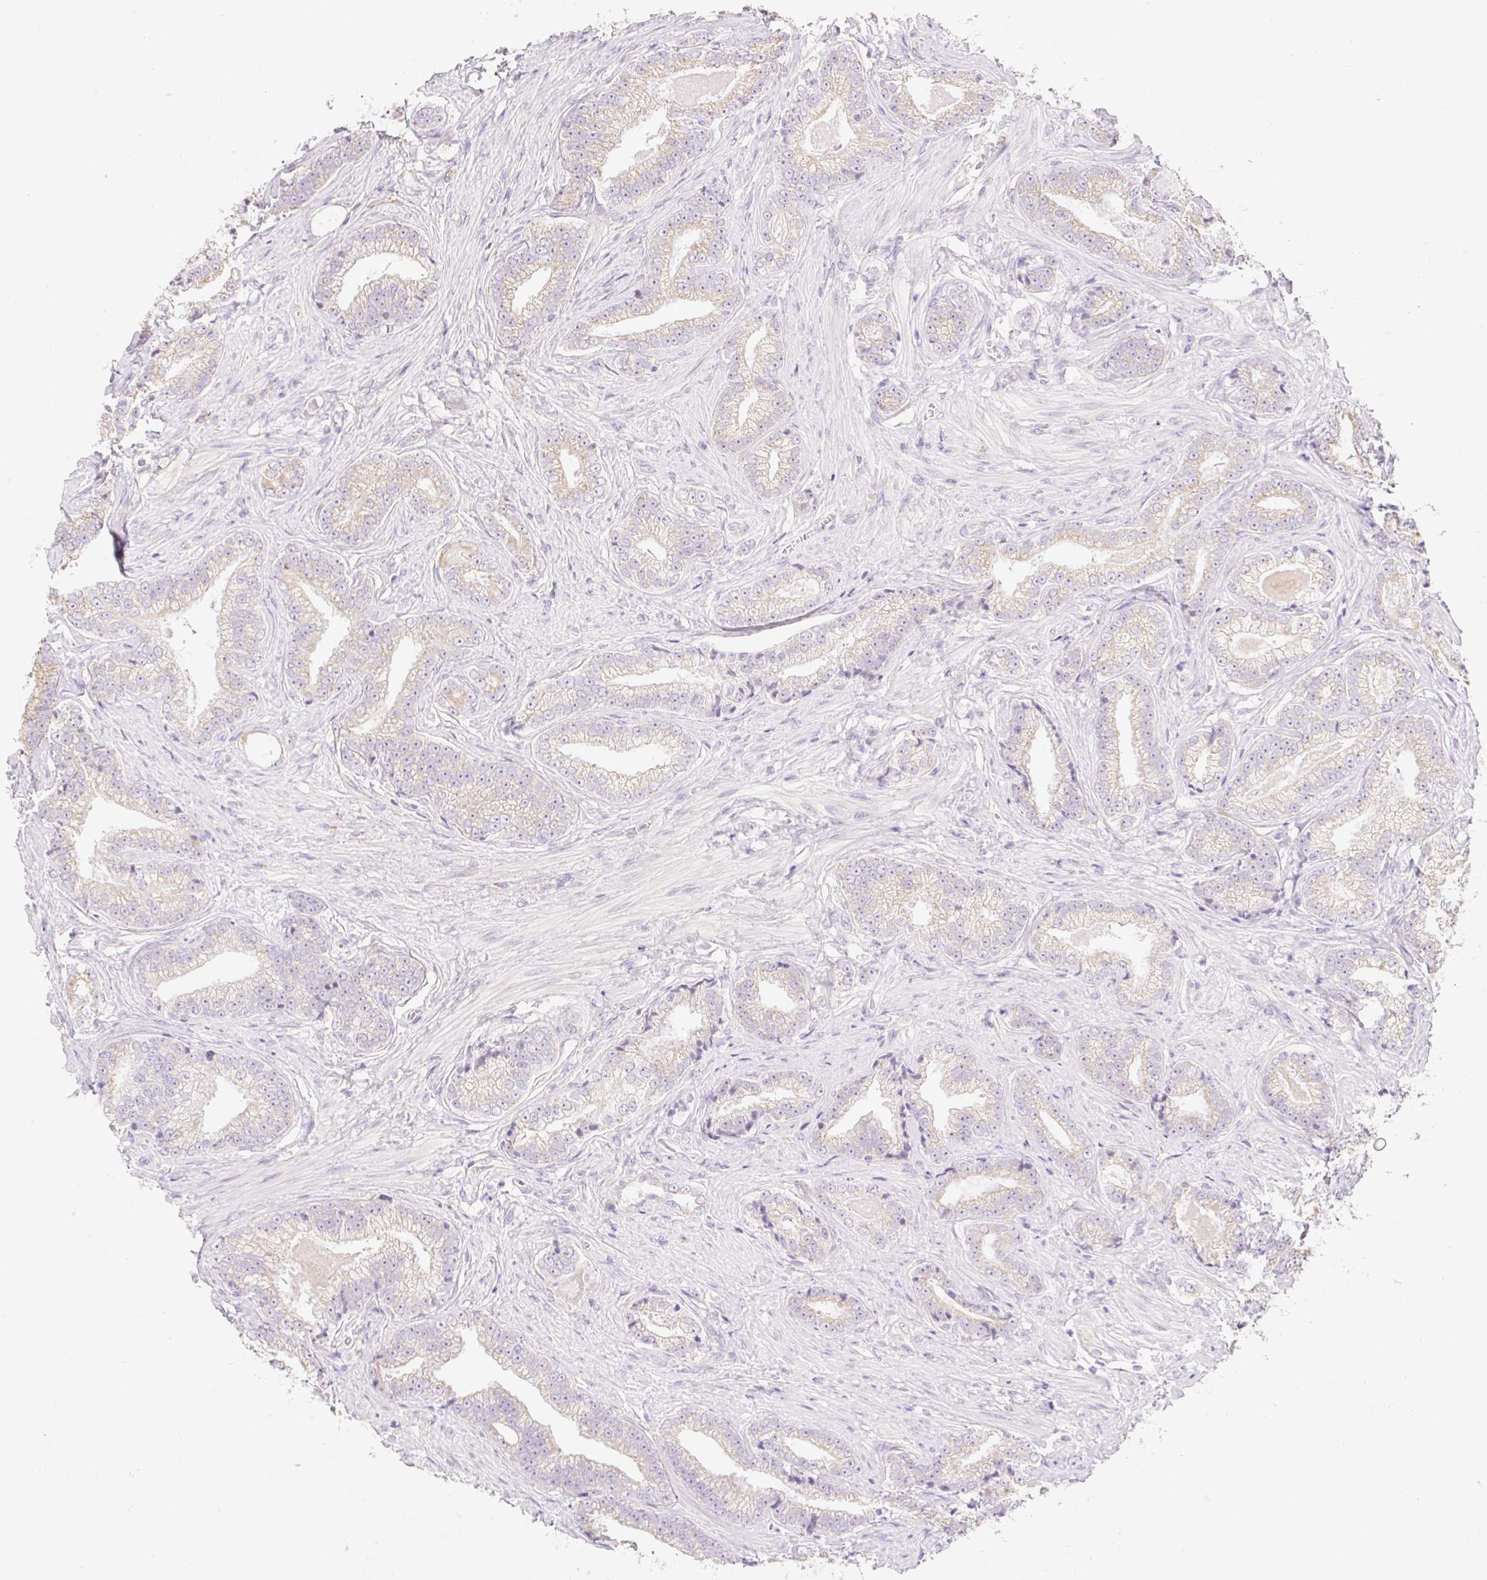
{"staining": {"intensity": "weak", "quantity": "<25%", "location": "cytoplasmic/membranous"}, "tissue": "prostate cancer", "cell_type": "Tumor cells", "image_type": "cancer", "snomed": [{"axis": "morphology", "description": "Adenocarcinoma, Low grade"}, {"axis": "topography", "description": "Prostate"}], "caption": "Immunohistochemical staining of human low-grade adenocarcinoma (prostate) shows no significant staining in tumor cells.", "gene": "DHX35", "patient": {"sex": "male", "age": 61}}